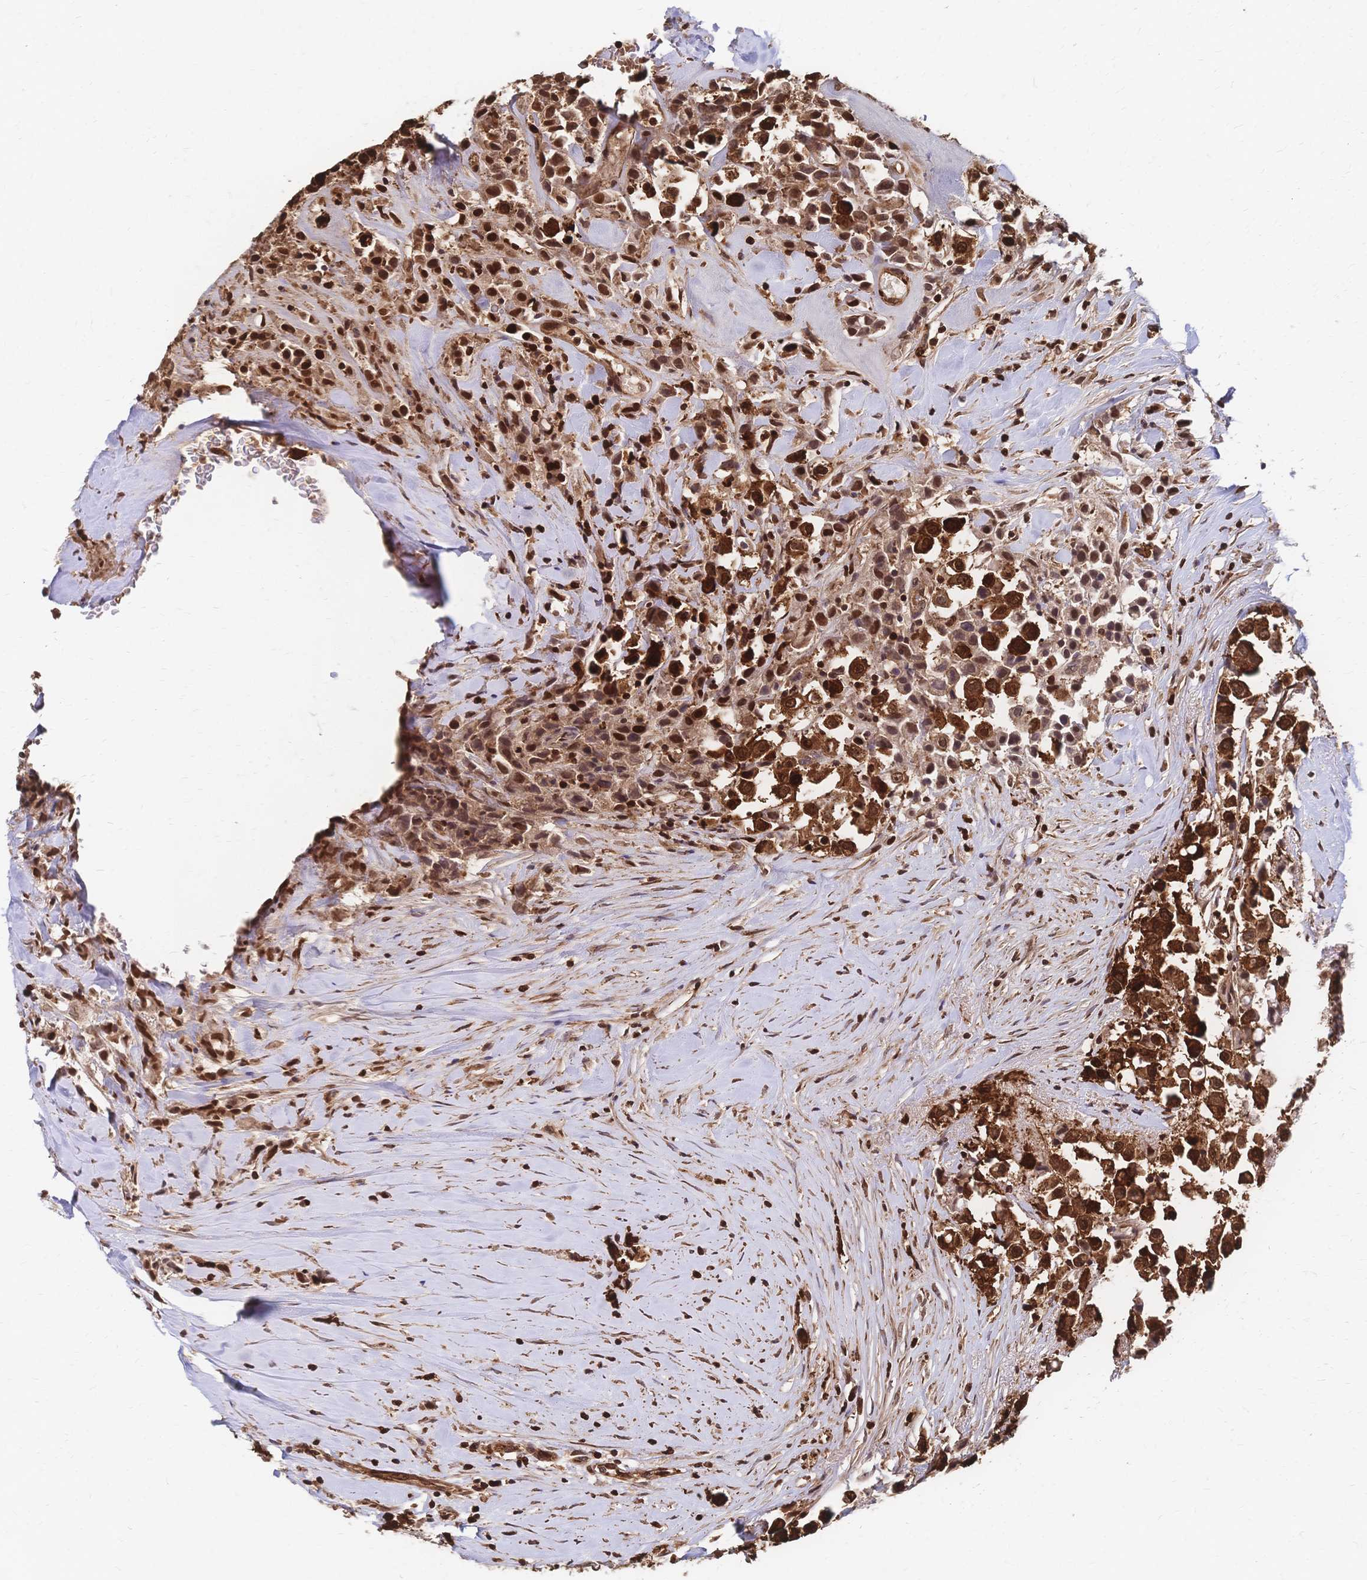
{"staining": {"intensity": "strong", "quantity": ">75%", "location": "cytoplasmic/membranous,nuclear"}, "tissue": "breast cancer", "cell_type": "Tumor cells", "image_type": "cancer", "snomed": [{"axis": "morphology", "description": "Duct carcinoma"}, {"axis": "topography", "description": "Breast"}], "caption": "Breast cancer (intraductal carcinoma) stained for a protein displays strong cytoplasmic/membranous and nuclear positivity in tumor cells. The staining was performed using DAB (3,3'-diaminobenzidine), with brown indicating positive protein expression. Nuclei are stained blue with hematoxylin.", "gene": "HDGF", "patient": {"sex": "female", "age": 61}}